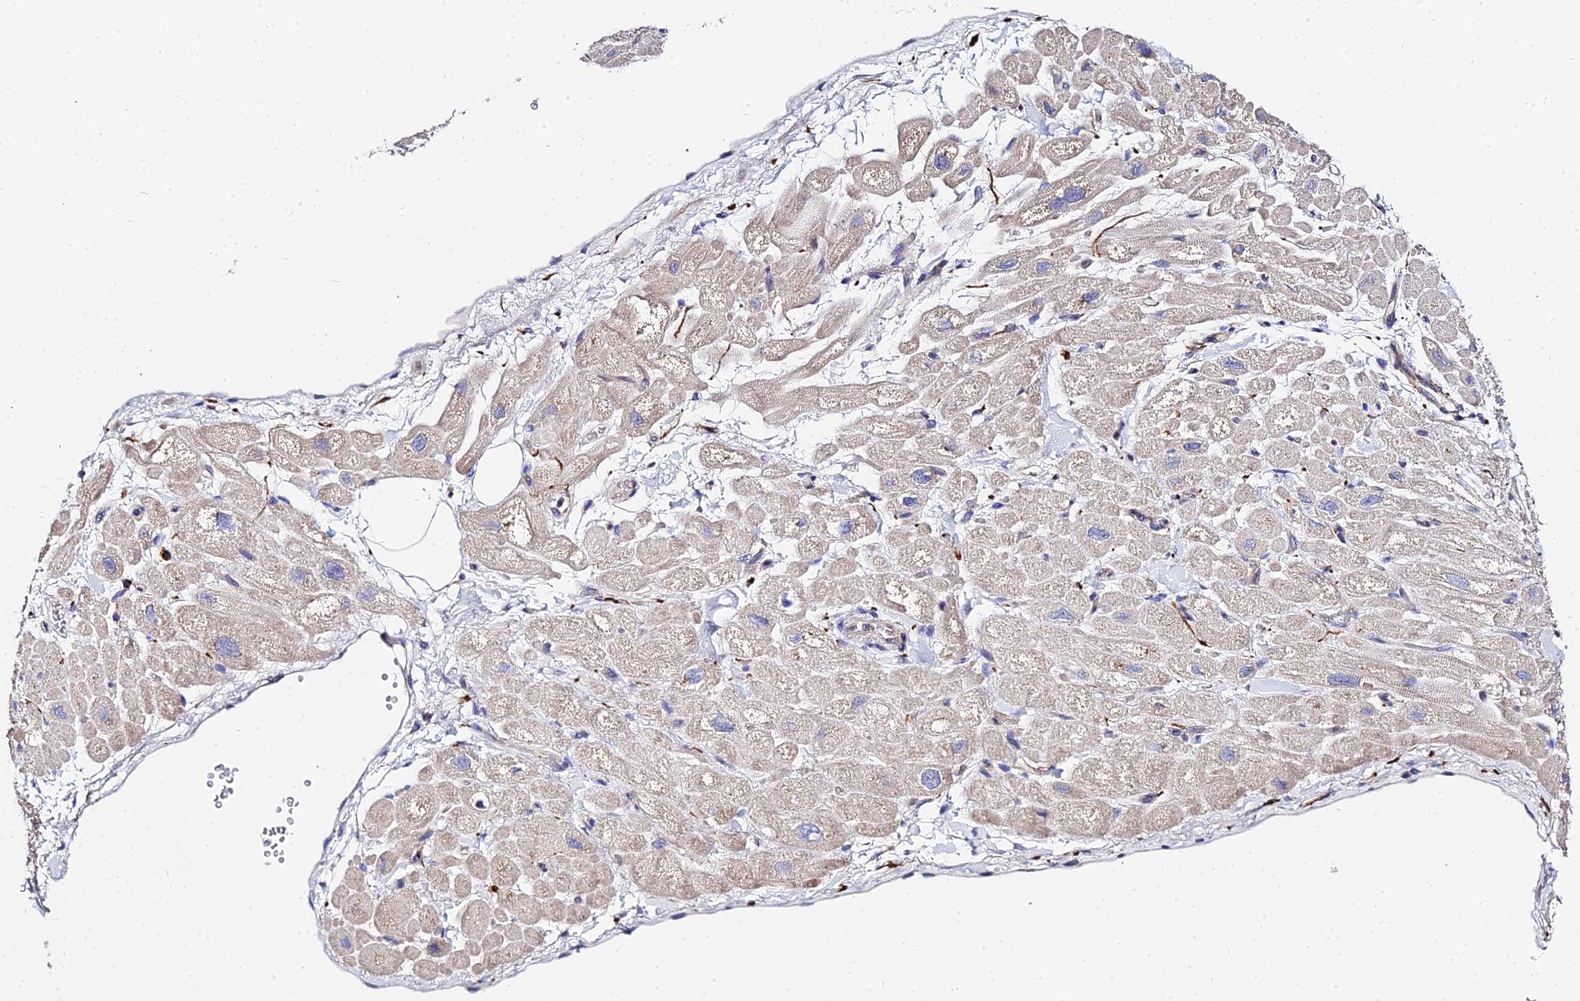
{"staining": {"intensity": "weak", "quantity": ">75%", "location": "cytoplasmic/membranous"}, "tissue": "heart muscle", "cell_type": "Cardiomyocytes", "image_type": "normal", "snomed": [{"axis": "morphology", "description": "Normal tissue, NOS"}, {"axis": "topography", "description": "Heart"}], "caption": "A brown stain highlights weak cytoplasmic/membranous staining of a protein in cardiomyocytes of unremarkable human heart muscle.", "gene": "APOBEC3H", "patient": {"sex": "male", "age": 65}}